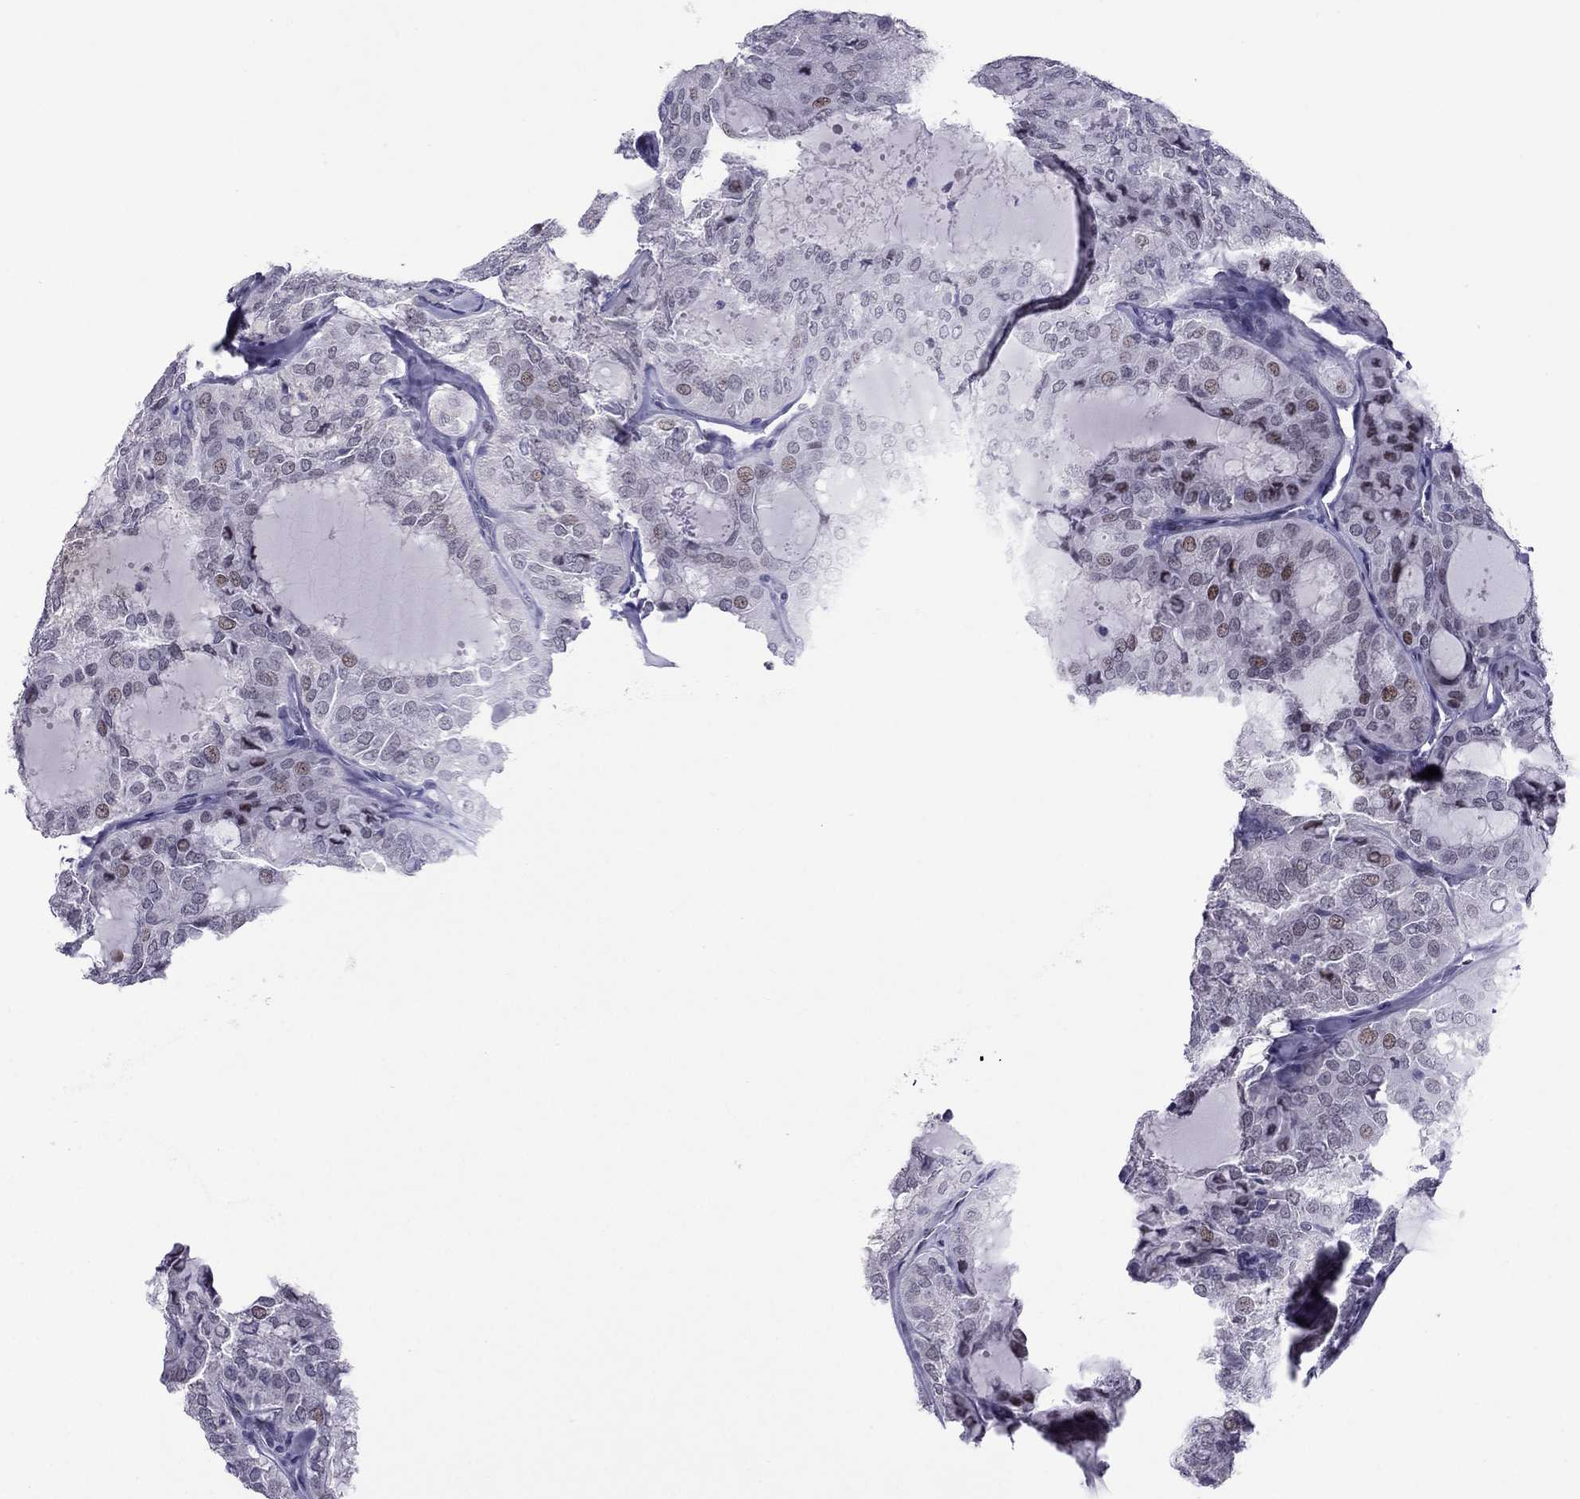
{"staining": {"intensity": "moderate", "quantity": "<25%", "location": "nuclear"}, "tissue": "thyroid cancer", "cell_type": "Tumor cells", "image_type": "cancer", "snomed": [{"axis": "morphology", "description": "Follicular adenoma carcinoma, NOS"}, {"axis": "topography", "description": "Thyroid gland"}], "caption": "Protein staining of thyroid cancer tissue reveals moderate nuclear staining in about <25% of tumor cells.", "gene": "MYLK3", "patient": {"sex": "male", "age": 75}}